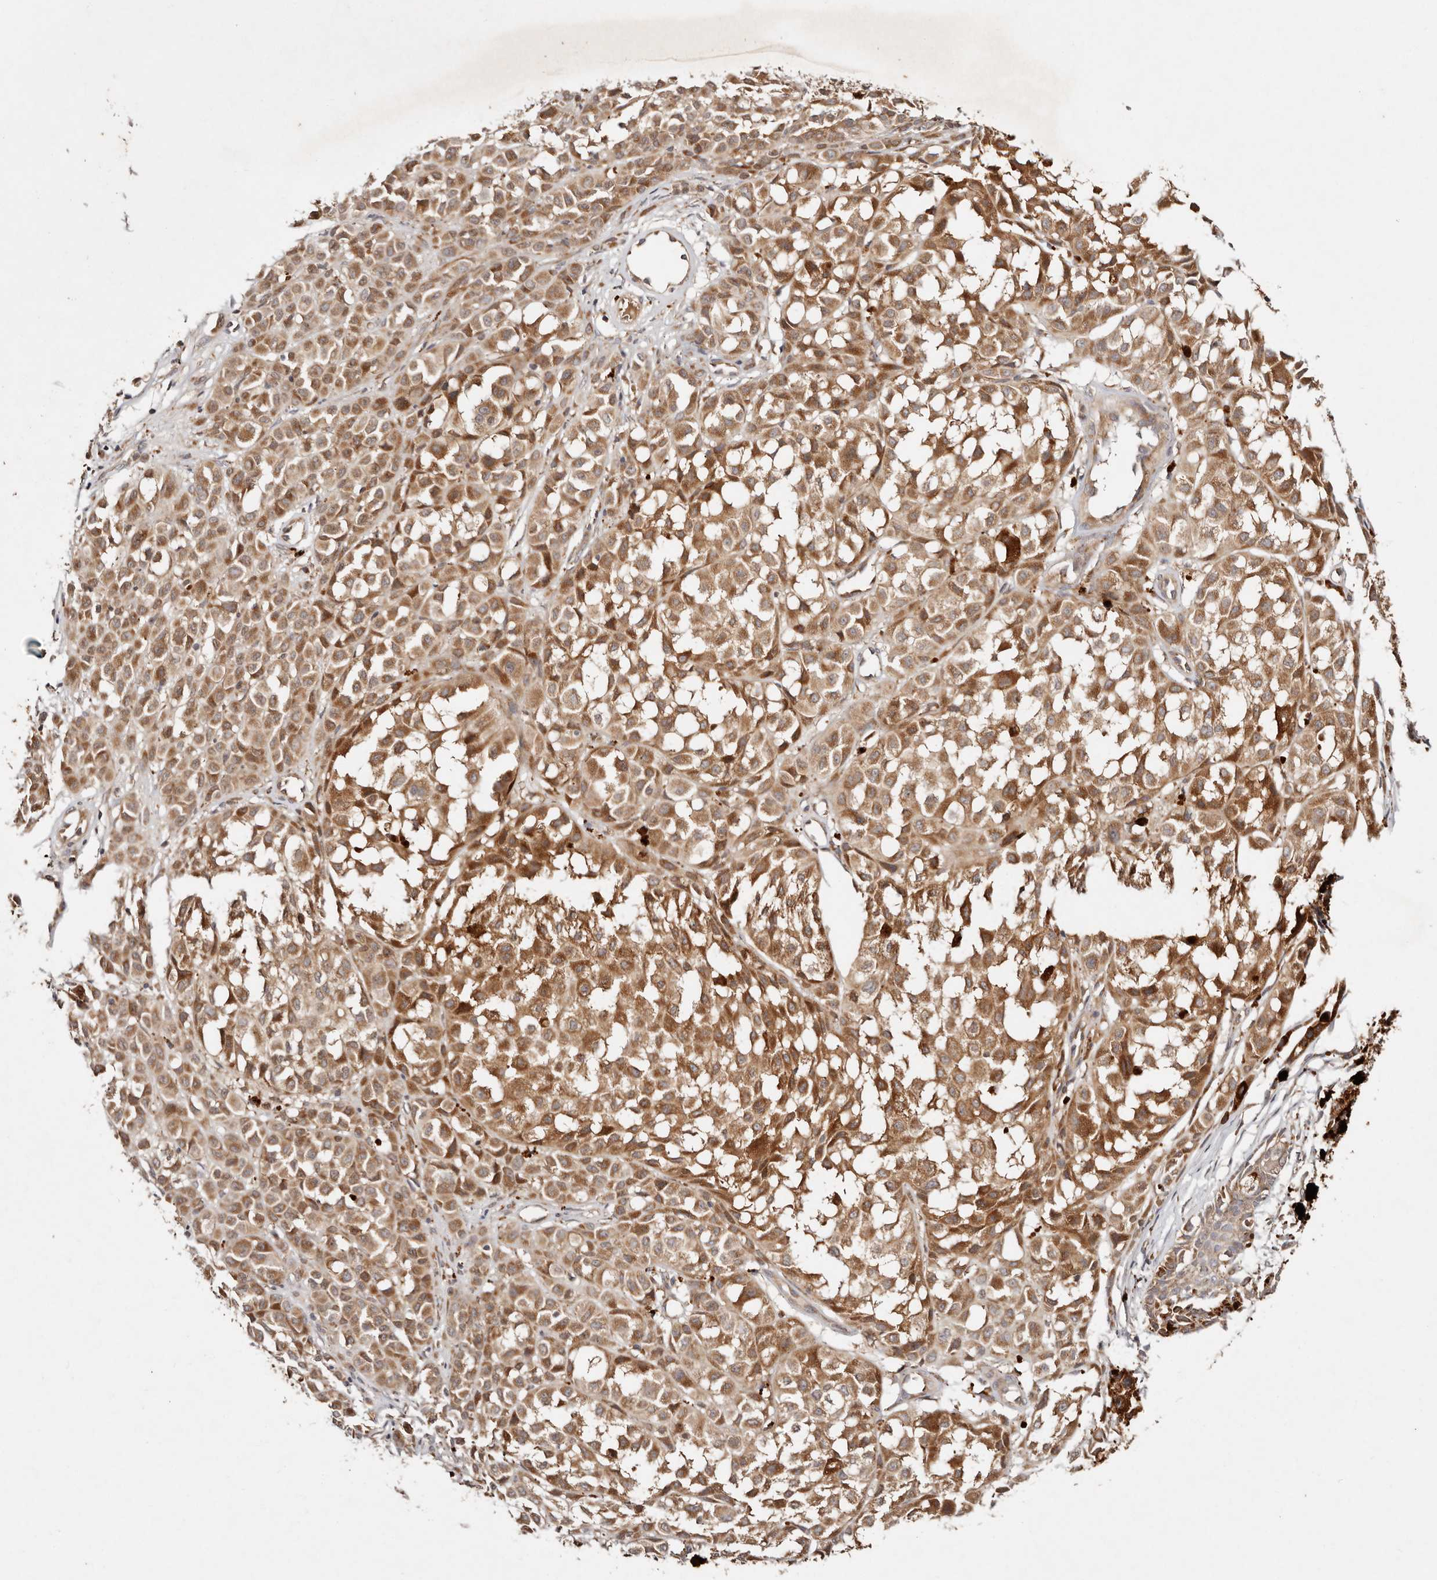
{"staining": {"intensity": "moderate", "quantity": ">75%", "location": "cytoplasmic/membranous"}, "tissue": "melanoma", "cell_type": "Tumor cells", "image_type": "cancer", "snomed": [{"axis": "morphology", "description": "Malignant melanoma, NOS"}, {"axis": "topography", "description": "Skin of leg"}], "caption": "Melanoma tissue shows moderate cytoplasmic/membranous staining in approximately >75% of tumor cells", "gene": "DENND11", "patient": {"sex": "female", "age": 72}}